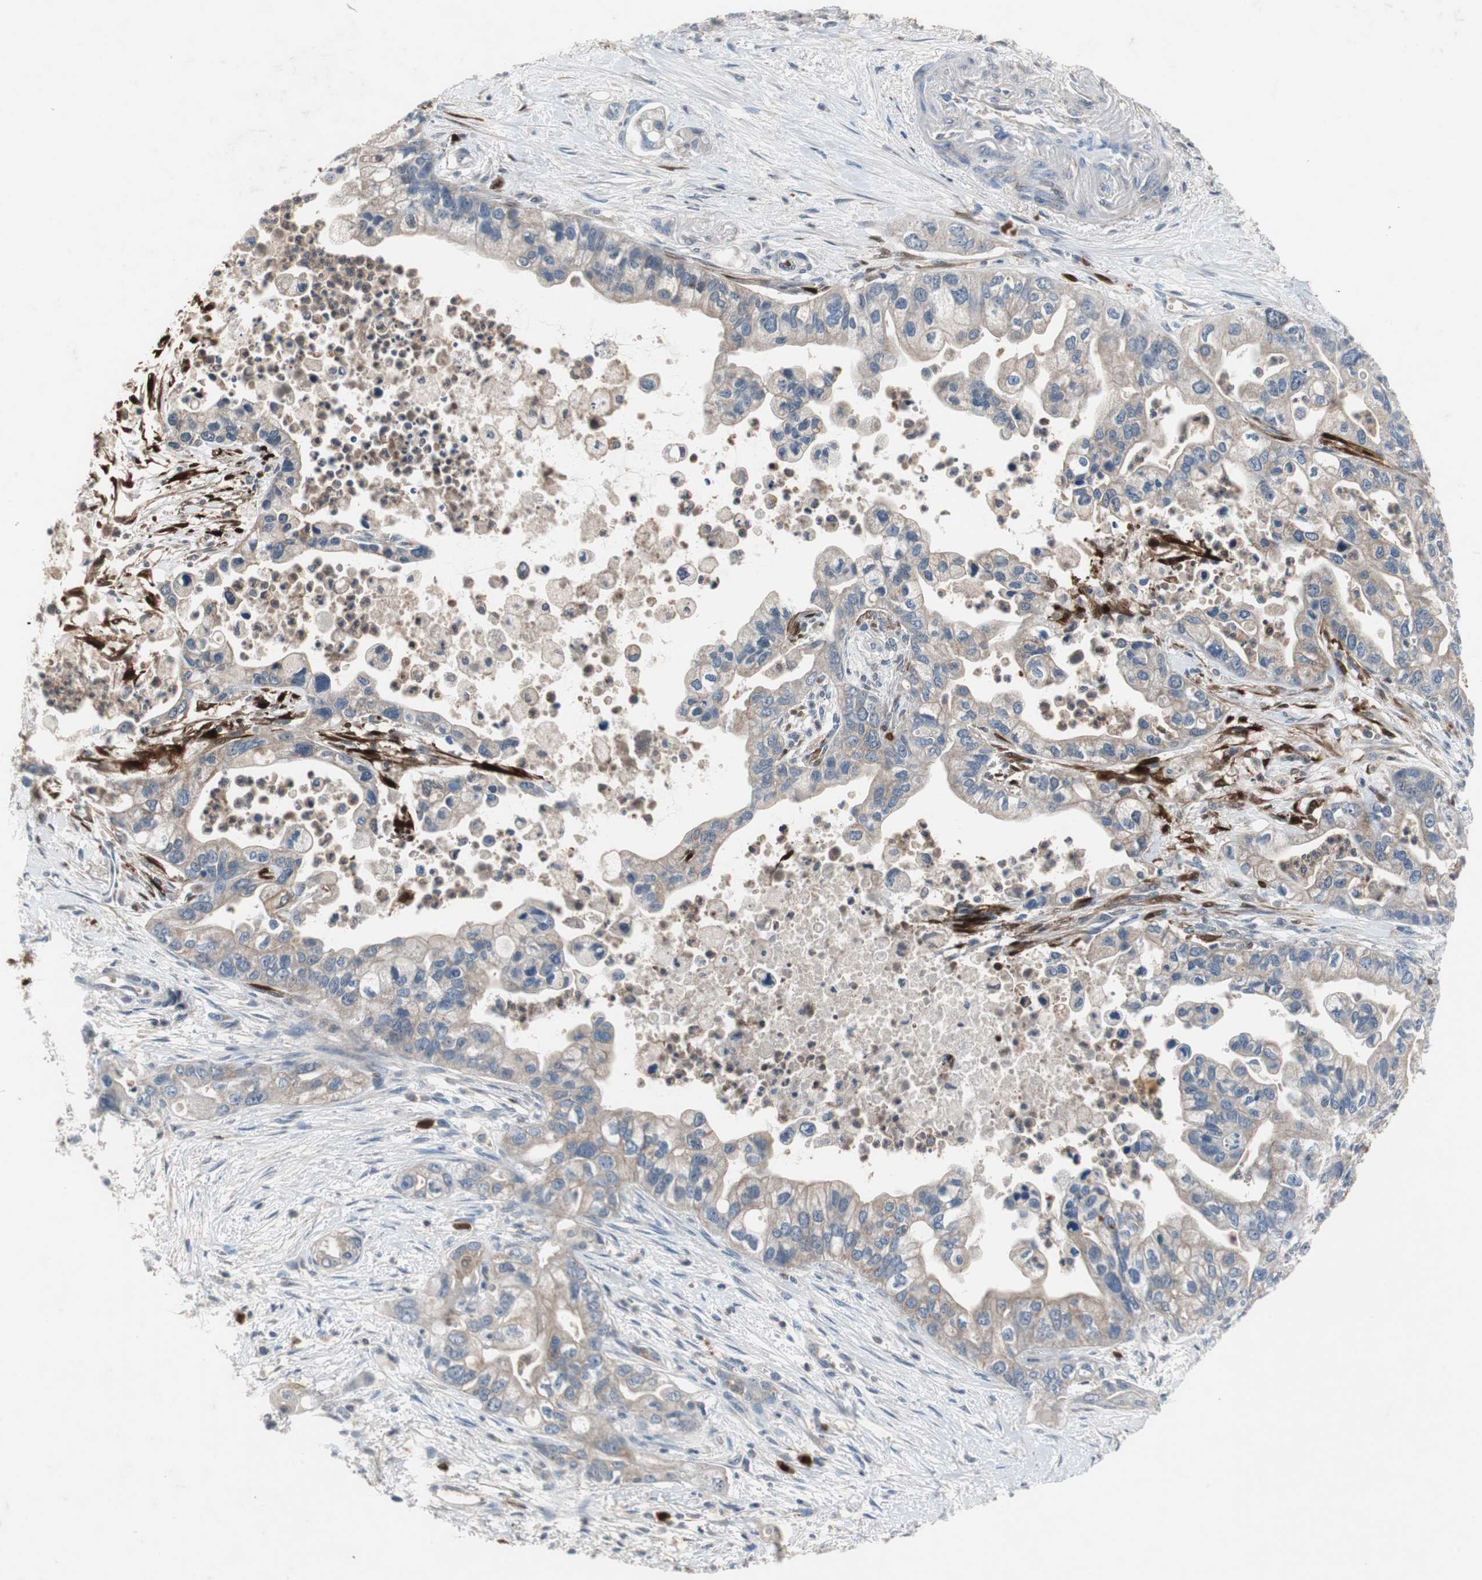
{"staining": {"intensity": "weak", "quantity": ">75%", "location": "cytoplasmic/membranous"}, "tissue": "pancreatic cancer", "cell_type": "Tumor cells", "image_type": "cancer", "snomed": [{"axis": "morphology", "description": "Adenocarcinoma, NOS"}, {"axis": "topography", "description": "Pancreas"}], "caption": "High-power microscopy captured an immunohistochemistry photomicrograph of pancreatic adenocarcinoma, revealing weak cytoplasmic/membranous positivity in approximately >75% of tumor cells. (DAB (3,3'-diaminobenzidine) IHC, brown staining for protein, blue staining for nuclei).", "gene": "CALB2", "patient": {"sex": "male", "age": 70}}